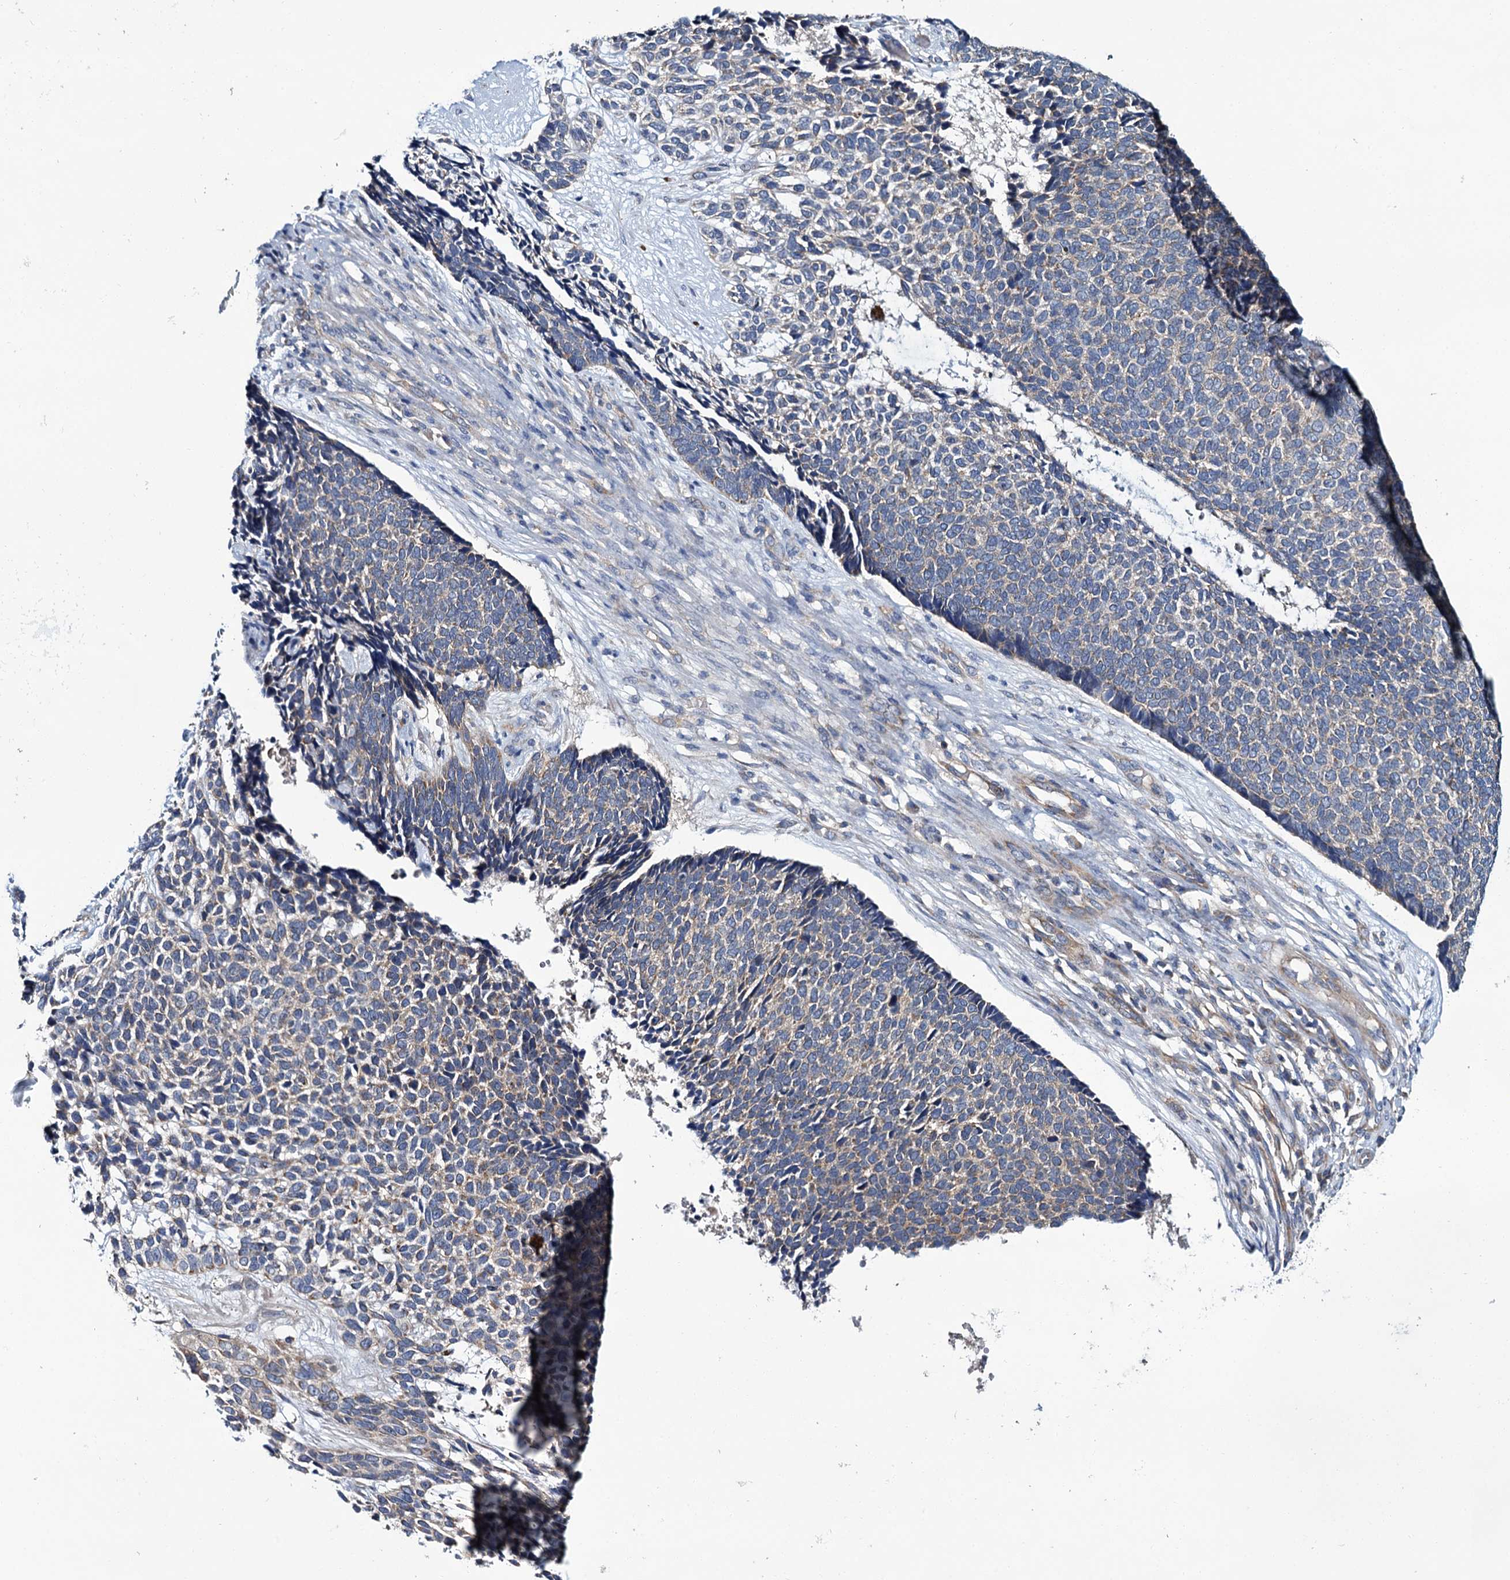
{"staining": {"intensity": "weak", "quantity": "25%-75%", "location": "cytoplasmic/membranous"}, "tissue": "skin cancer", "cell_type": "Tumor cells", "image_type": "cancer", "snomed": [{"axis": "morphology", "description": "Basal cell carcinoma"}, {"axis": "topography", "description": "Skin"}], "caption": "This histopathology image reveals immunohistochemistry staining of human skin cancer (basal cell carcinoma), with low weak cytoplasmic/membranous staining in approximately 25%-75% of tumor cells.", "gene": "CEP295", "patient": {"sex": "female", "age": 84}}